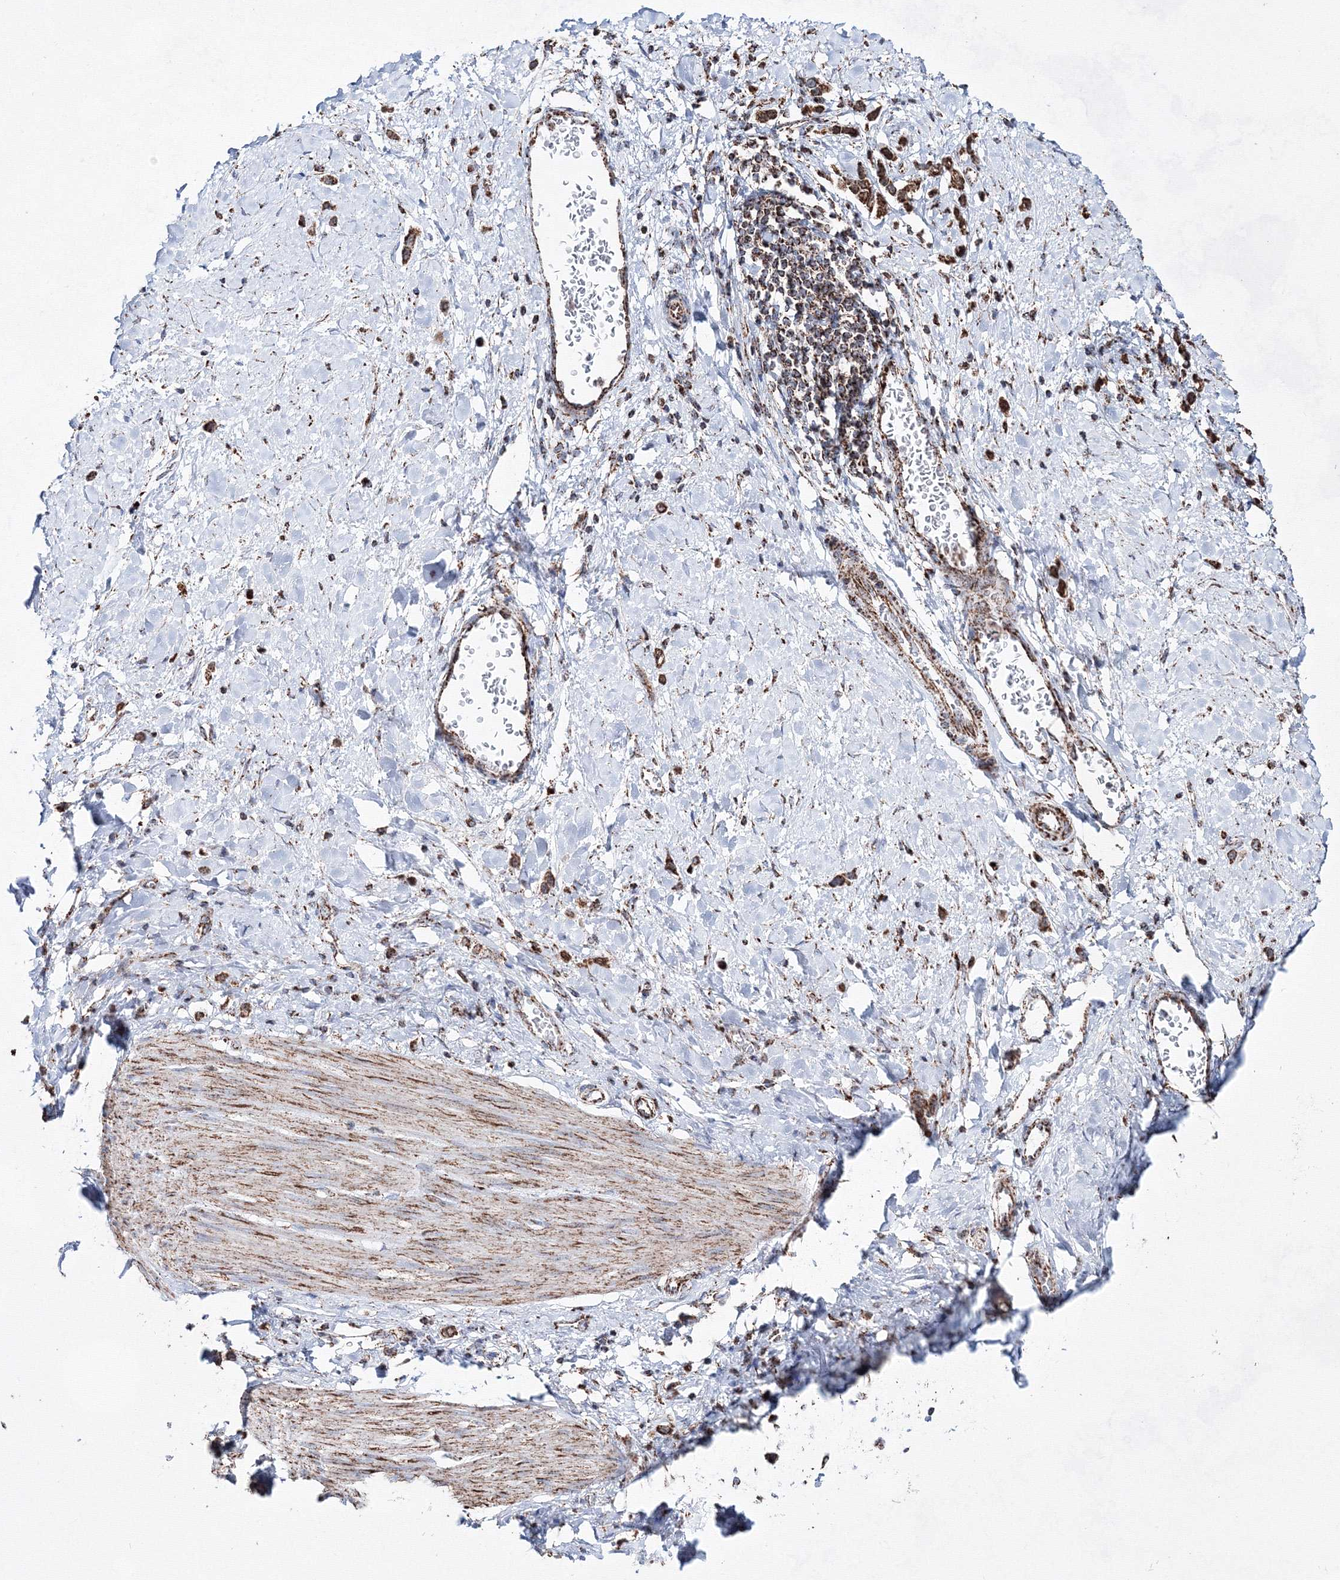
{"staining": {"intensity": "moderate", "quantity": ">75%", "location": "cytoplasmic/membranous"}, "tissue": "stomach cancer", "cell_type": "Tumor cells", "image_type": "cancer", "snomed": [{"axis": "morphology", "description": "Adenocarcinoma, NOS"}, {"axis": "topography", "description": "Stomach"}], "caption": "This image exhibits immunohistochemistry staining of stomach cancer (adenocarcinoma), with medium moderate cytoplasmic/membranous positivity in about >75% of tumor cells.", "gene": "HADHB", "patient": {"sex": "female", "age": 65}}